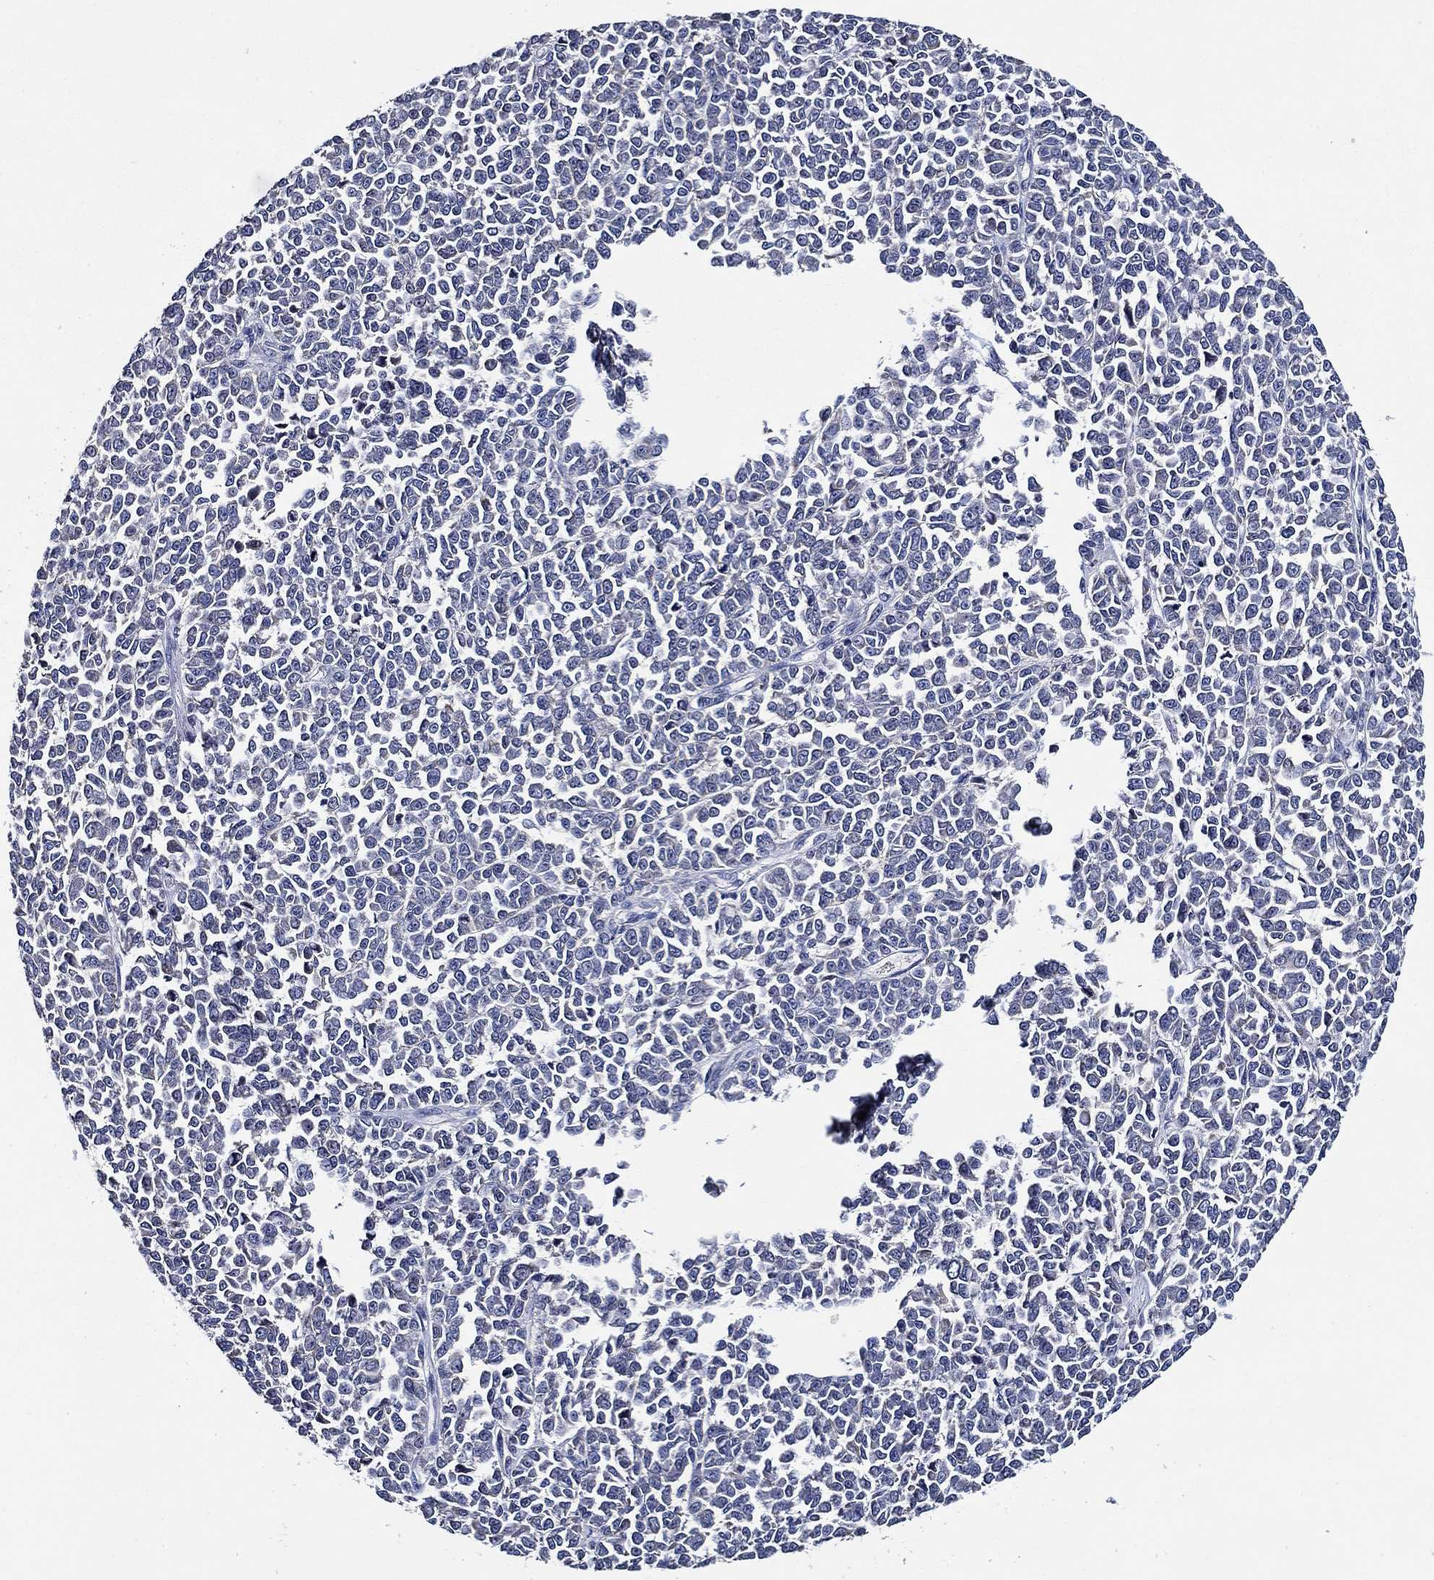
{"staining": {"intensity": "negative", "quantity": "none", "location": "none"}, "tissue": "melanoma", "cell_type": "Tumor cells", "image_type": "cancer", "snomed": [{"axis": "morphology", "description": "Malignant melanoma, NOS"}, {"axis": "topography", "description": "Skin"}], "caption": "This photomicrograph is of malignant melanoma stained with immunohistochemistry (IHC) to label a protein in brown with the nuclei are counter-stained blue. There is no expression in tumor cells.", "gene": "WDR53", "patient": {"sex": "female", "age": 95}}